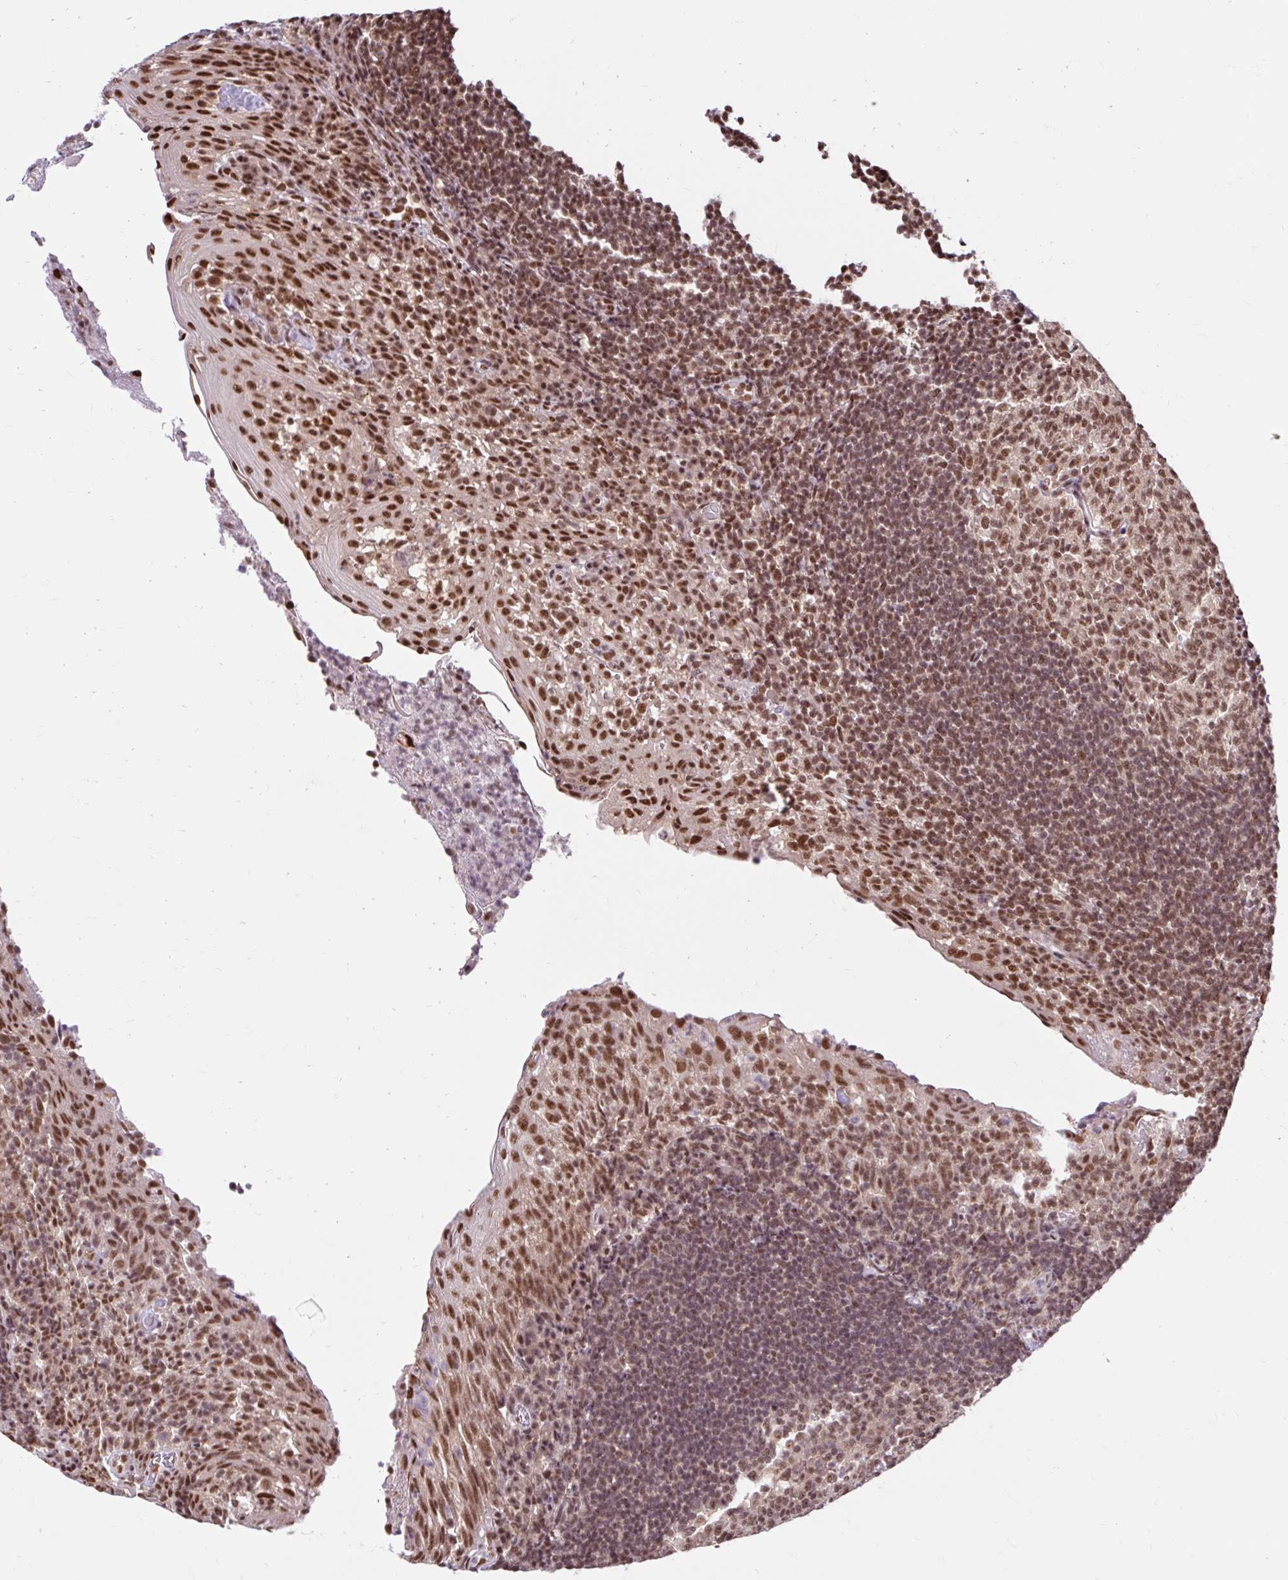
{"staining": {"intensity": "moderate", "quantity": ">75%", "location": "nuclear"}, "tissue": "tonsil", "cell_type": "Germinal center cells", "image_type": "normal", "snomed": [{"axis": "morphology", "description": "Normal tissue, NOS"}, {"axis": "topography", "description": "Tonsil"}], "caption": "The image reveals a brown stain indicating the presence of a protein in the nuclear of germinal center cells in tonsil. The staining was performed using DAB (3,3'-diaminobenzidine) to visualize the protein expression in brown, while the nuclei were stained in blue with hematoxylin (Magnification: 20x).", "gene": "ABCA9", "patient": {"sex": "female", "age": 10}}